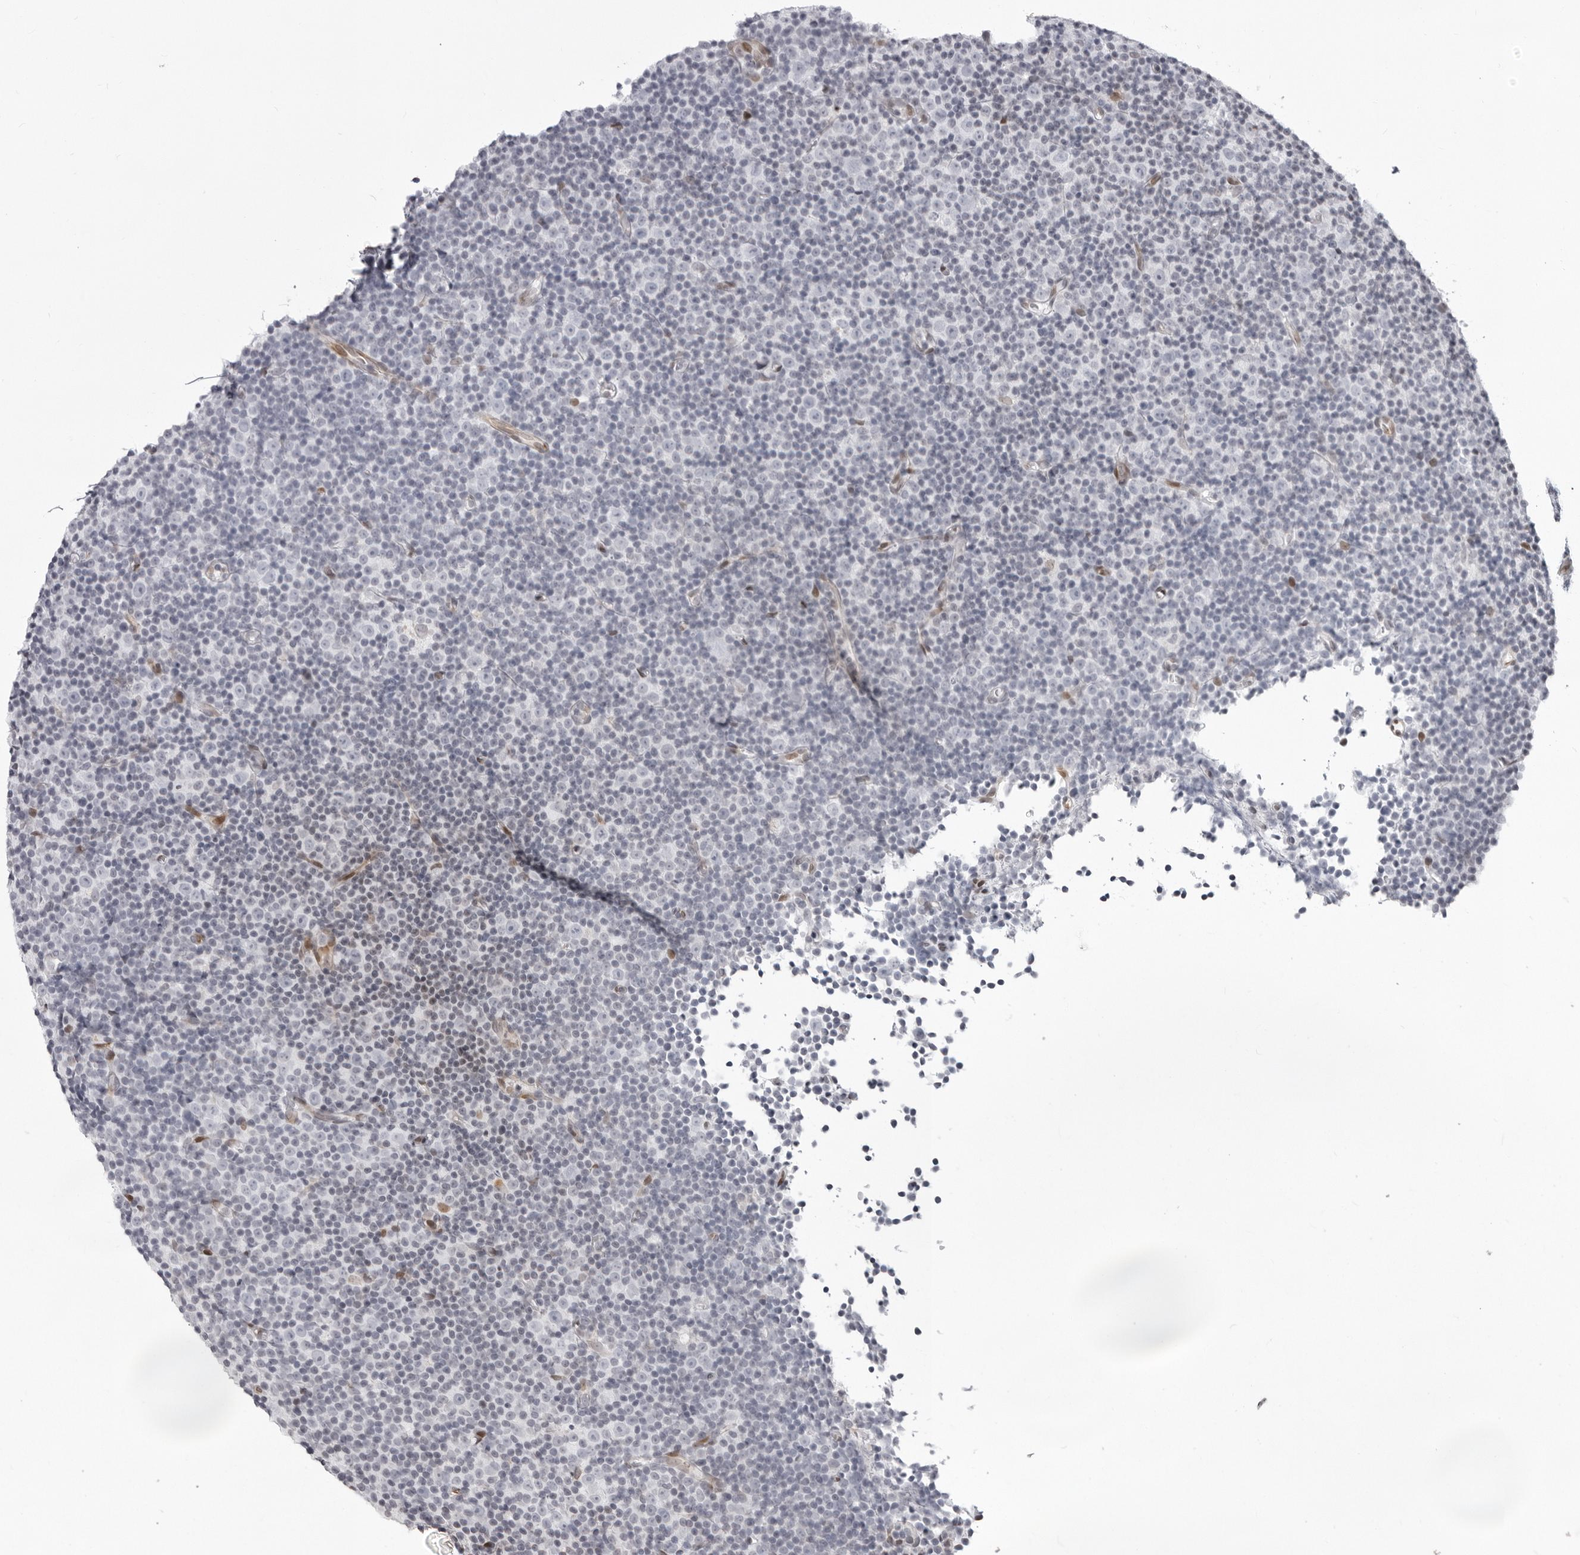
{"staining": {"intensity": "negative", "quantity": "none", "location": "none"}, "tissue": "lymphoma", "cell_type": "Tumor cells", "image_type": "cancer", "snomed": [{"axis": "morphology", "description": "Malignant lymphoma, non-Hodgkin's type, Low grade"}, {"axis": "topography", "description": "Lymph node"}], "caption": "Immunohistochemical staining of lymphoma shows no significant staining in tumor cells. (Stains: DAB immunohistochemistry (IHC) with hematoxylin counter stain, Microscopy: brightfield microscopy at high magnification).", "gene": "NTPCR", "patient": {"sex": "female", "age": 67}}